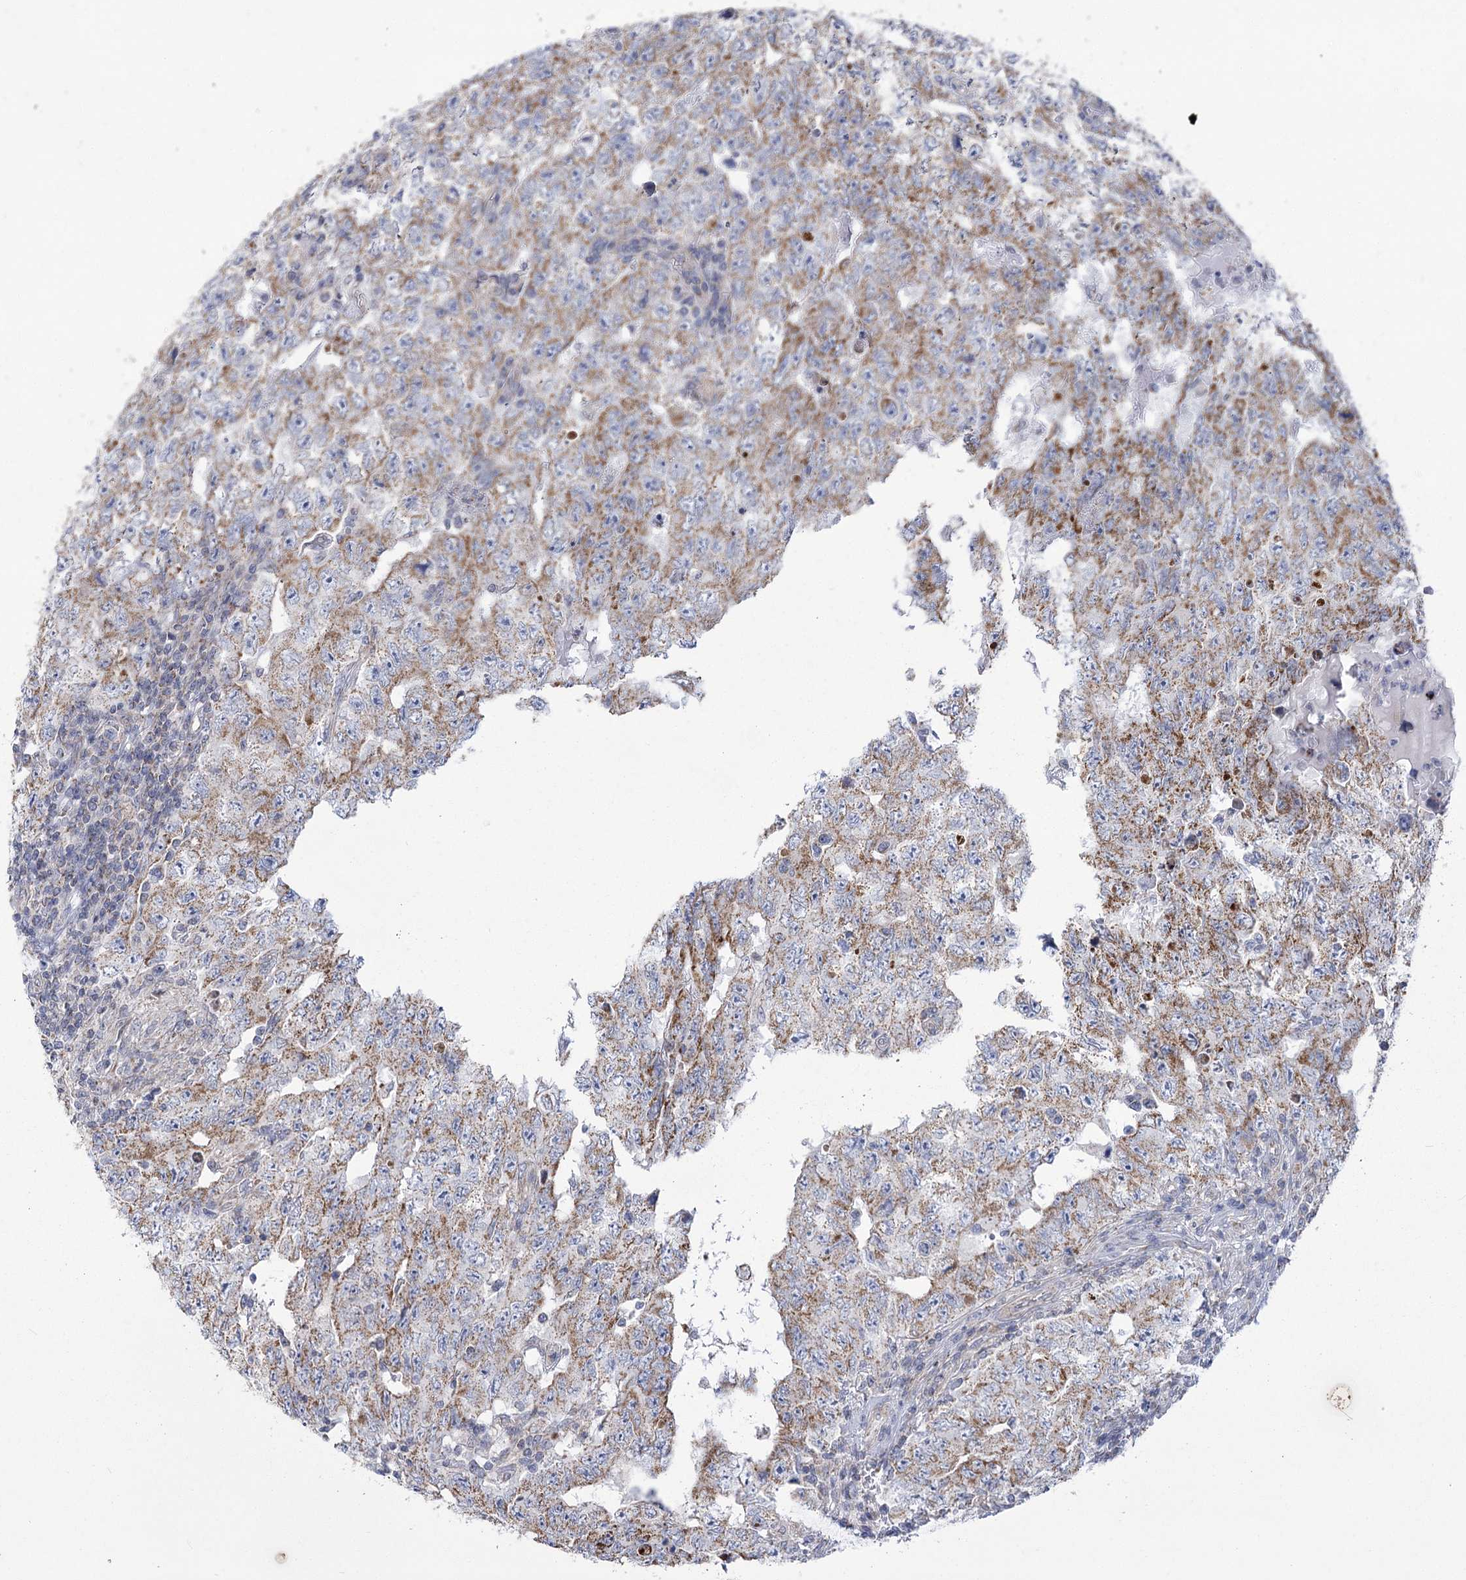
{"staining": {"intensity": "moderate", "quantity": ">75%", "location": "cytoplasmic/membranous"}, "tissue": "testis cancer", "cell_type": "Tumor cells", "image_type": "cancer", "snomed": [{"axis": "morphology", "description": "Carcinoma, Embryonal, NOS"}, {"axis": "topography", "description": "Testis"}], "caption": "Brown immunohistochemical staining in human testis cancer exhibits moderate cytoplasmic/membranous expression in about >75% of tumor cells.", "gene": "PDHB", "patient": {"sex": "male", "age": 26}}